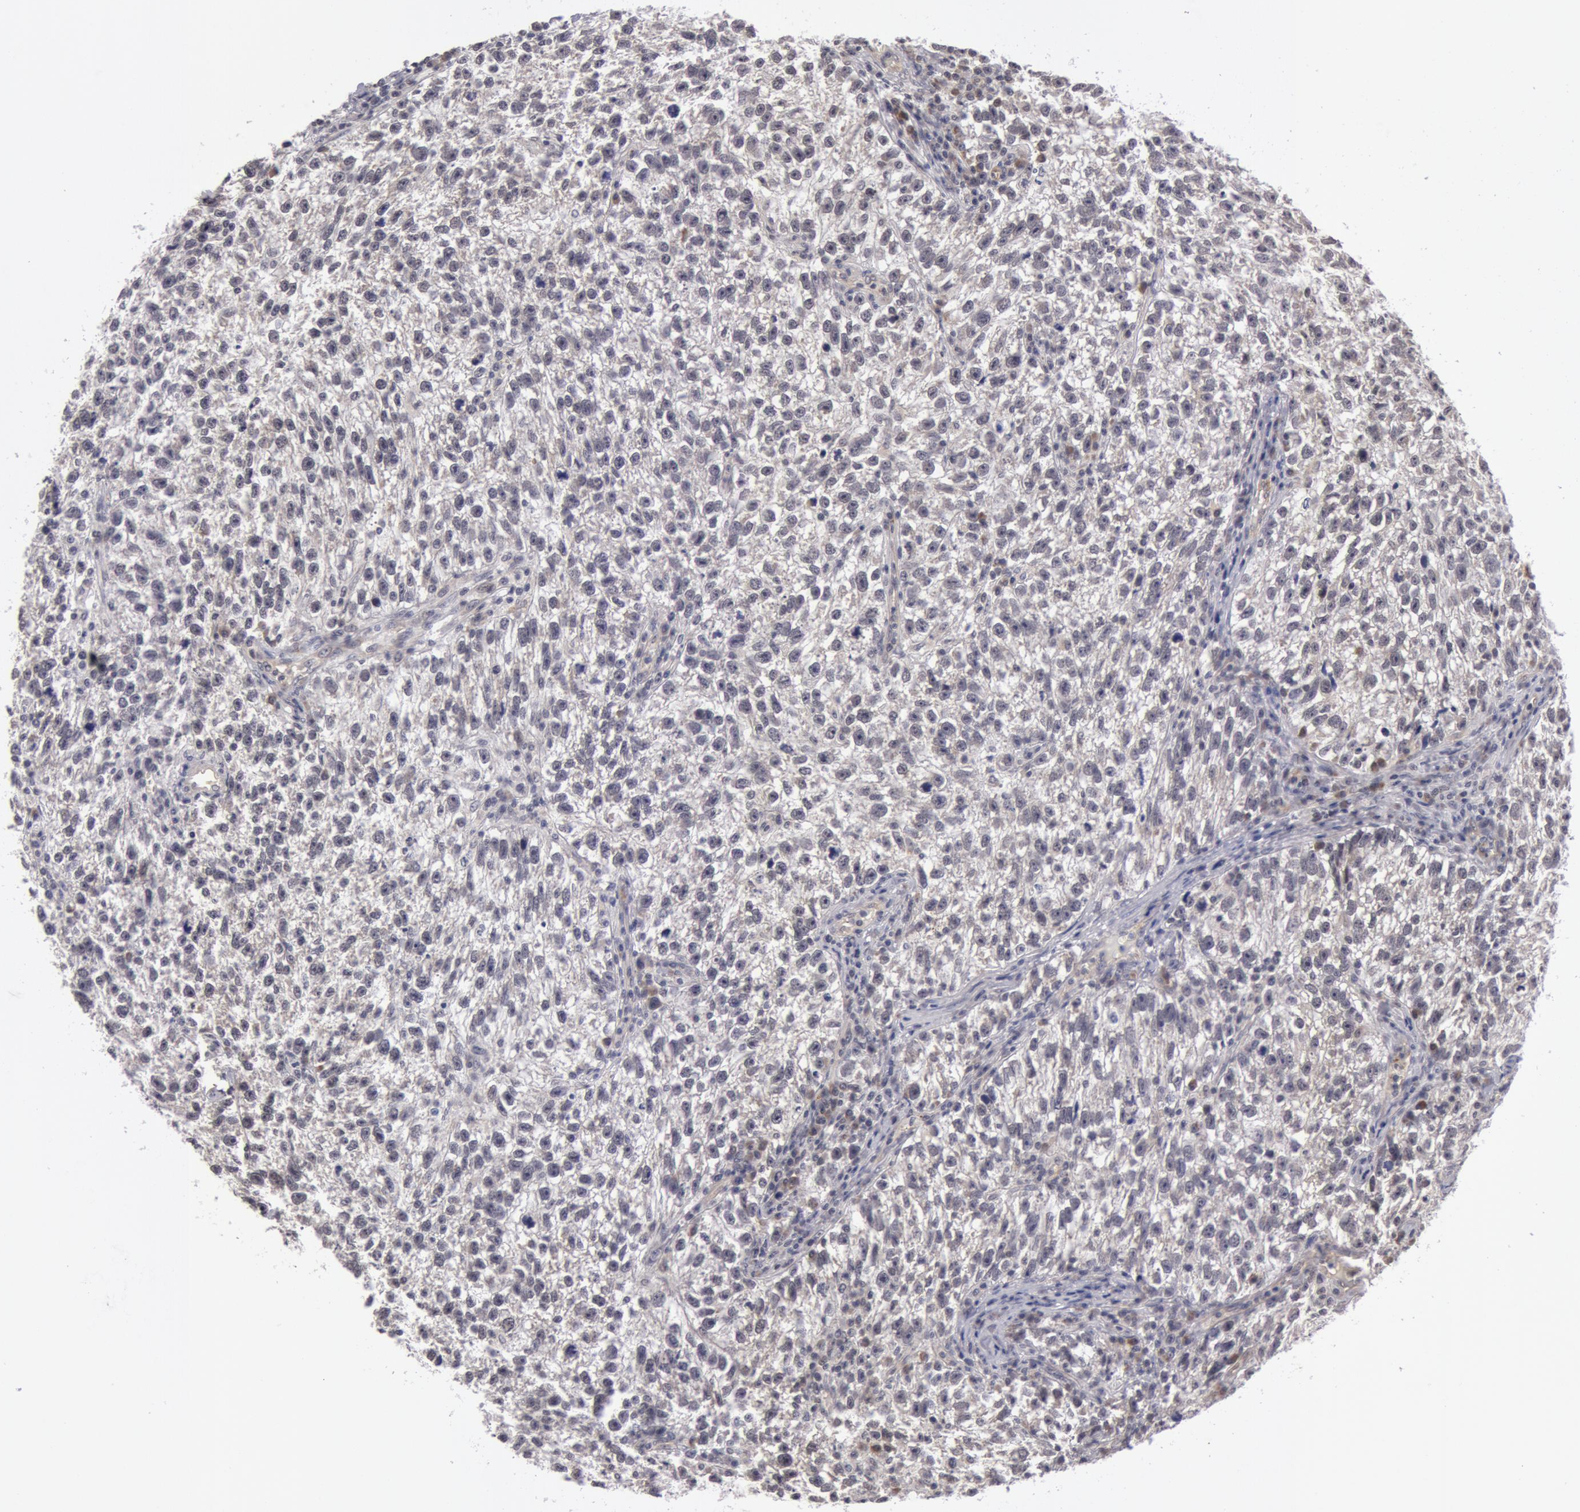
{"staining": {"intensity": "negative", "quantity": "none", "location": "none"}, "tissue": "testis cancer", "cell_type": "Tumor cells", "image_type": "cancer", "snomed": [{"axis": "morphology", "description": "Seminoma, NOS"}, {"axis": "topography", "description": "Testis"}], "caption": "This image is of testis cancer (seminoma) stained with immunohistochemistry (IHC) to label a protein in brown with the nuclei are counter-stained blue. There is no staining in tumor cells.", "gene": "SYTL4", "patient": {"sex": "male", "age": 38}}